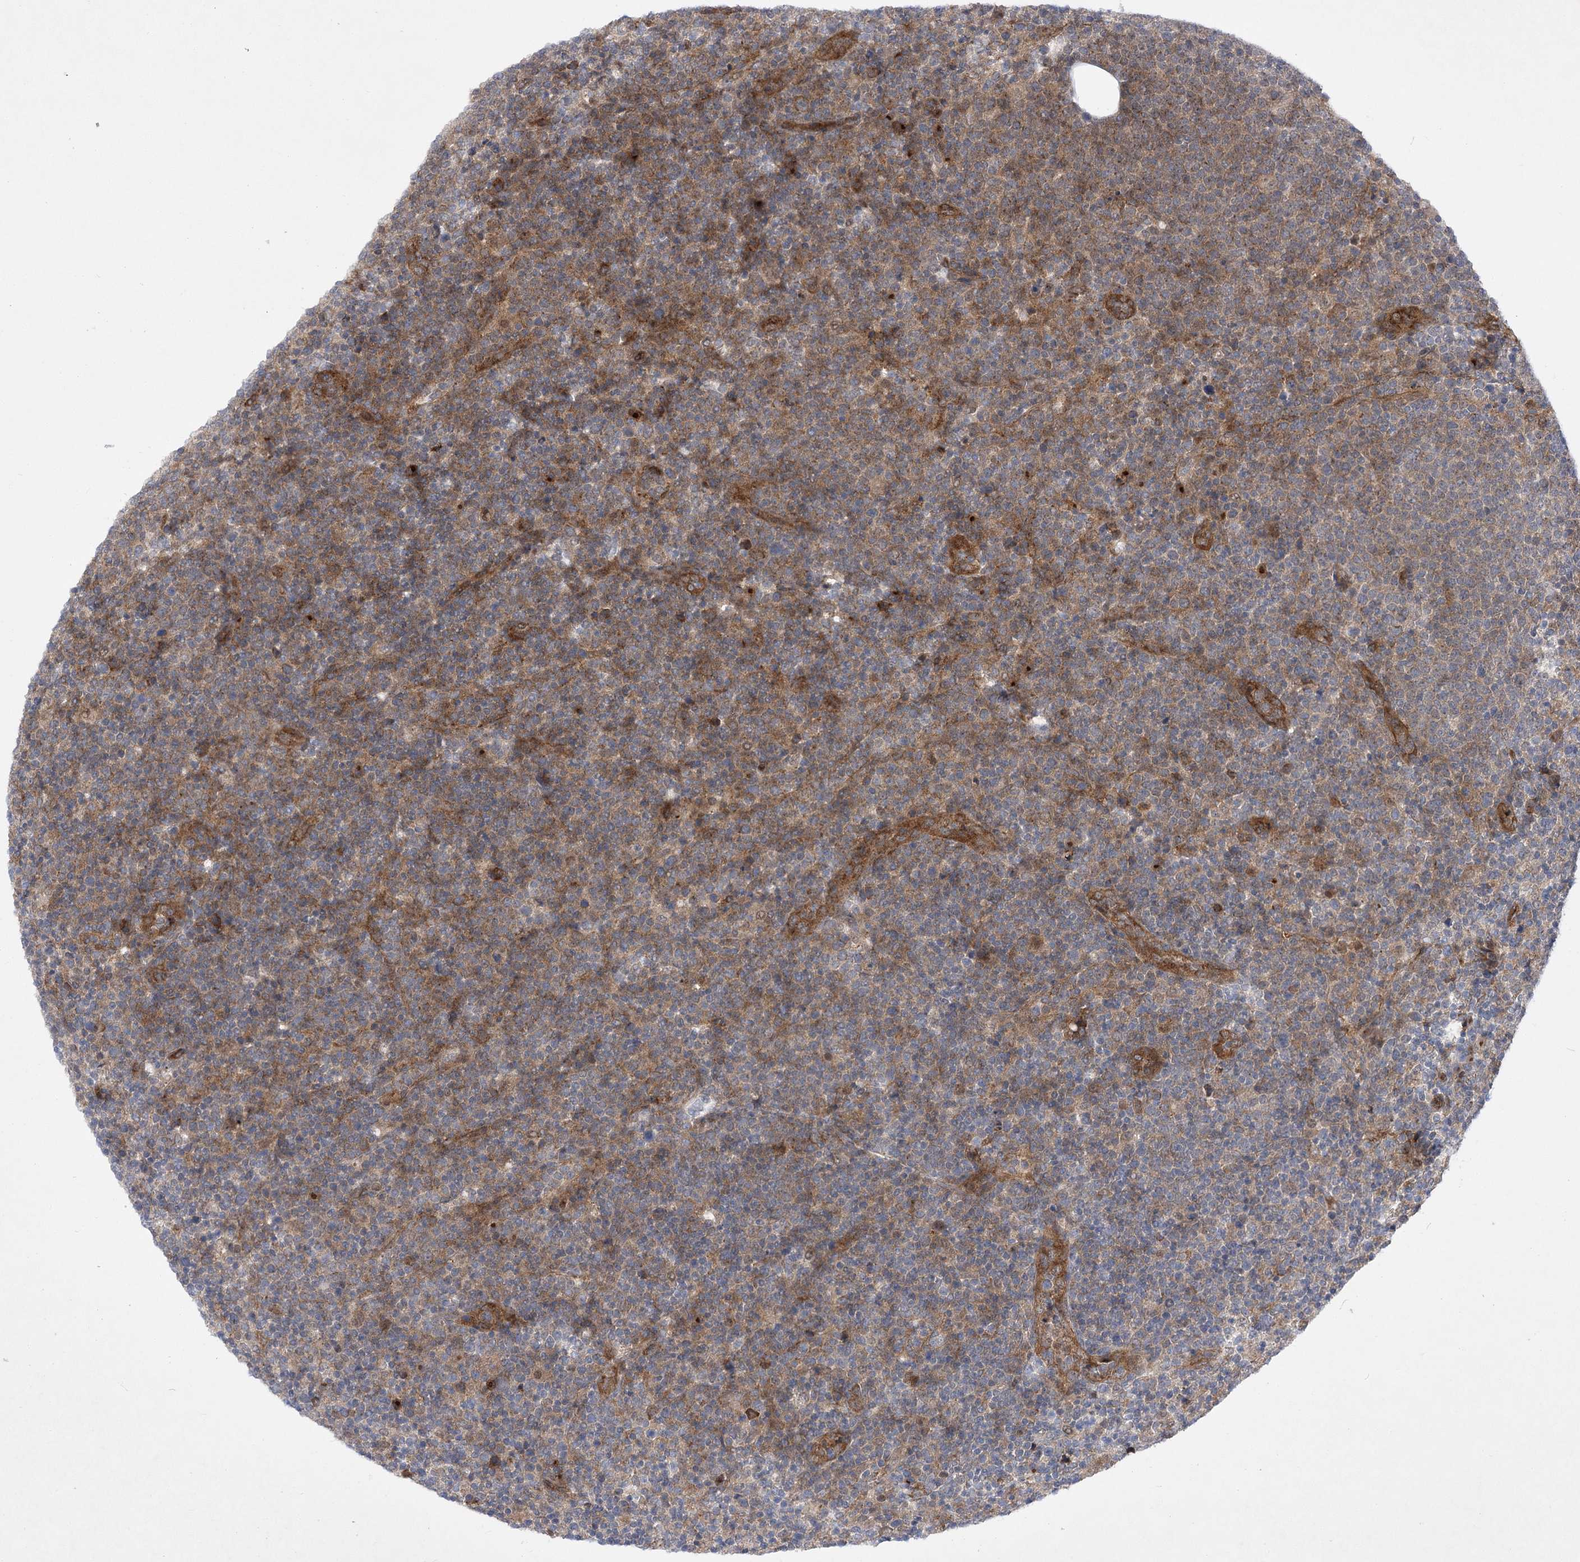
{"staining": {"intensity": "moderate", "quantity": "<25%", "location": "cytoplasmic/membranous"}, "tissue": "lymphoma", "cell_type": "Tumor cells", "image_type": "cancer", "snomed": [{"axis": "morphology", "description": "Malignant lymphoma, non-Hodgkin's type, High grade"}, {"axis": "topography", "description": "Lymph node"}], "caption": "Protein staining displays moderate cytoplasmic/membranous staining in approximately <25% of tumor cells in lymphoma.", "gene": "ARHGAP31", "patient": {"sex": "male", "age": 61}}